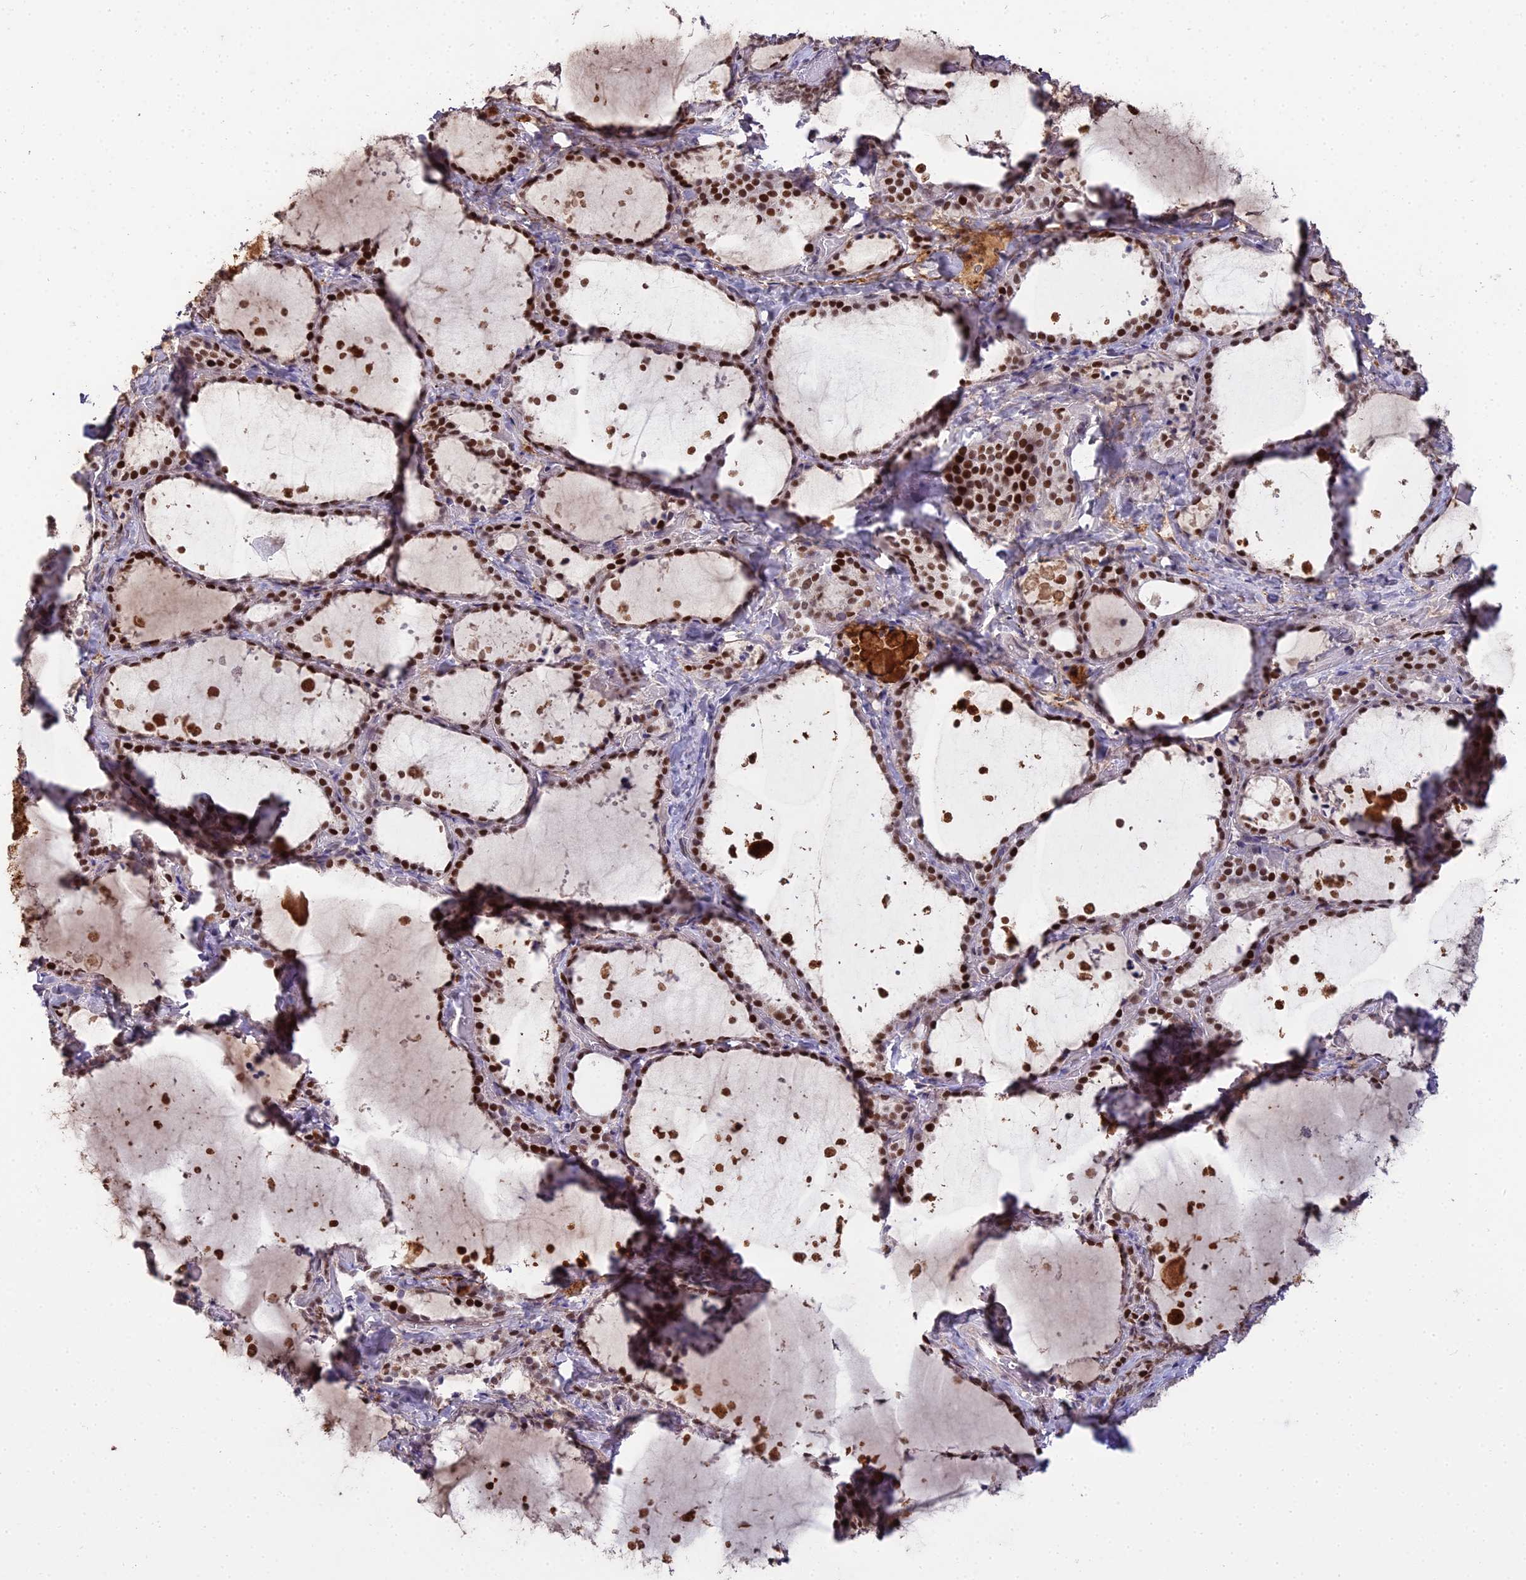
{"staining": {"intensity": "strong", "quantity": ">75%", "location": "nuclear"}, "tissue": "thyroid gland", "cell_type": "Glandular cells", "image_type": "normal", "snomed": [{"axis": "morphology", "description": "Normal tissue, NOS"}, {"axis": "topography", "description": "Thyroid gland"}], "caption": "Immunohistochemical staining of normal human thyroid gland shows strong nuclear protein staining in approximately >75% of glandular cells.", "gene": "ZNF707", "patient": {"sex": "female", "age": 44}}